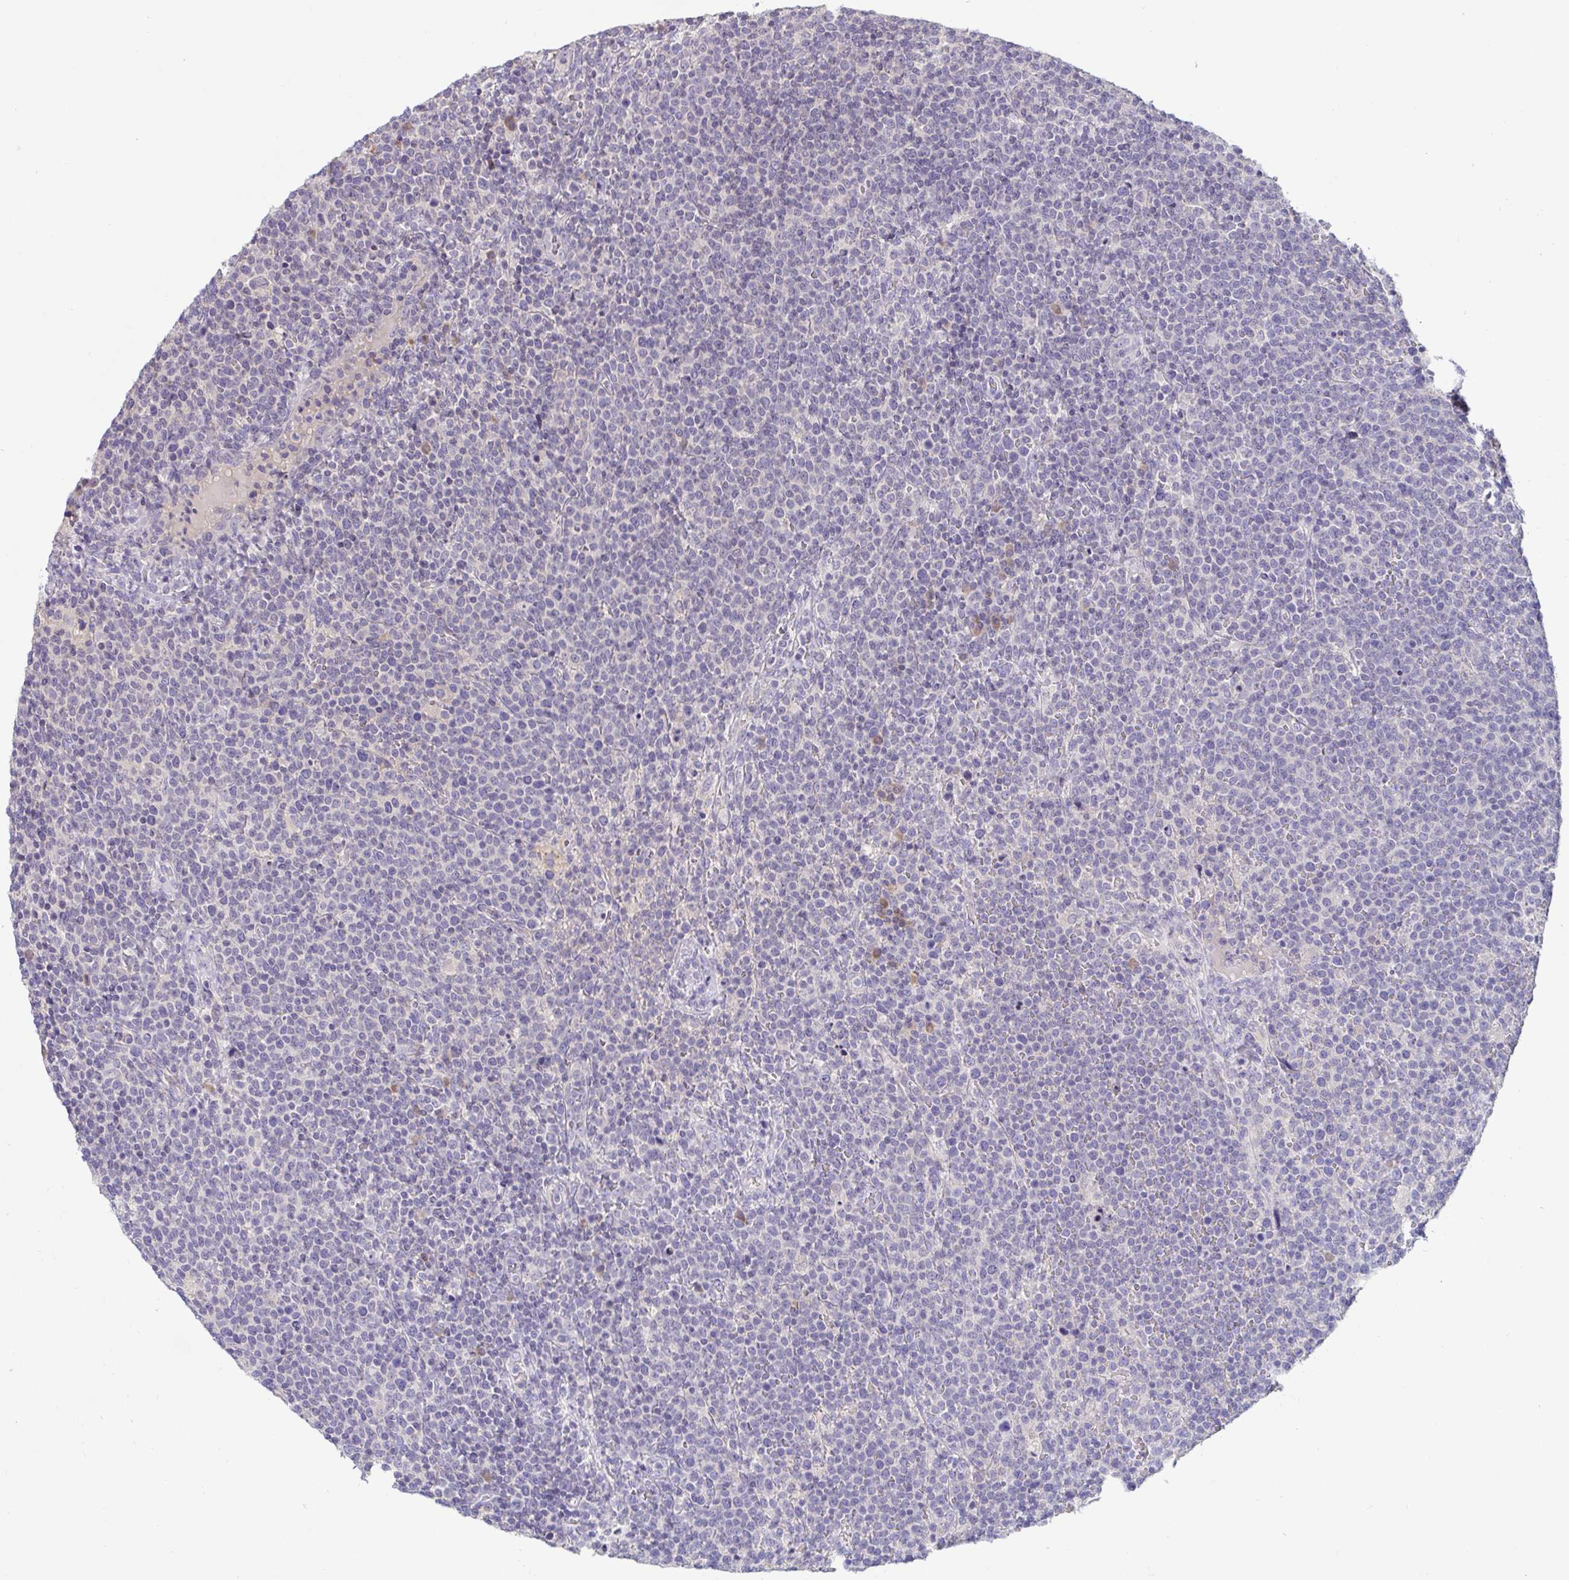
{"staining": {"intensity": "negative", "quantity": "none", "location": "none"}, "tissue": "lymphoma", "cell_type": "Tumor cells", "image_type": "cancer", "snomed": [{"axis": "morphology", "description": "Malignant lymphoma, non-Hodgkin's type, High grade"}, {"axis": "topography", "description": "Lymph node"}], "caption": "Immunohistochemical staining of high-grade malignant lymphoma, non-Hodgkin's type displays no significant positivity in tumor cells.", "gene": "TMEM41A", "patient": {"sex": "male", "age": 61}}